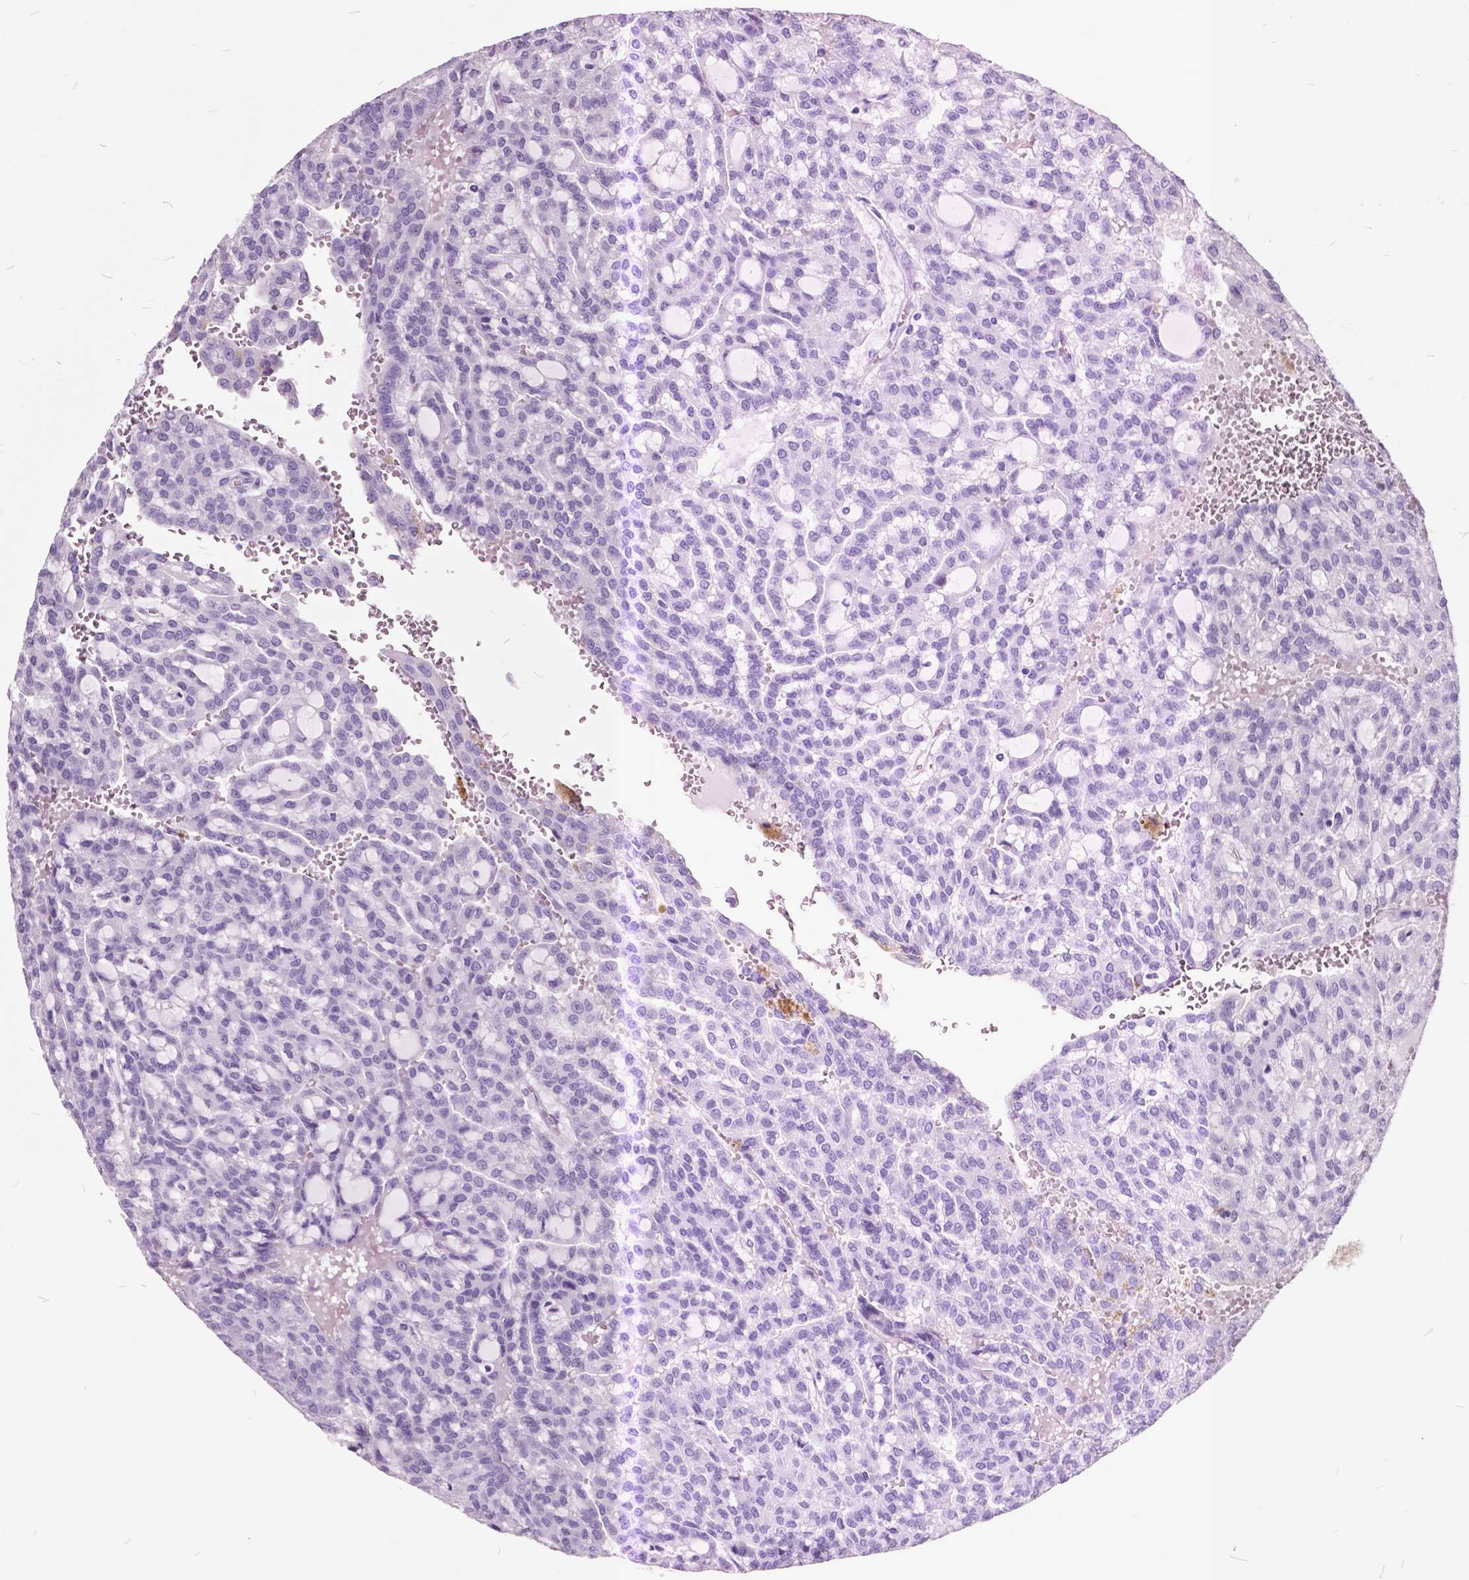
{"staining": {"intensity": "negative", "quantity": "none", "location": "none"}, "tissue": "renal cancer", "cell_type": "Tumor cells", "image_type": "cancer", "snomed": [{"axis": "morphology", "description": "Adenocarcinoma, NOS"}, {"axis": "topography", "description": "Kidney"}], "caption": "Protein analysis of adenocarcinoma (renal) reveals no significant expression in tumor cells.", "gene": "GDF9", "patient": {"sex": "male", "age": 63}}